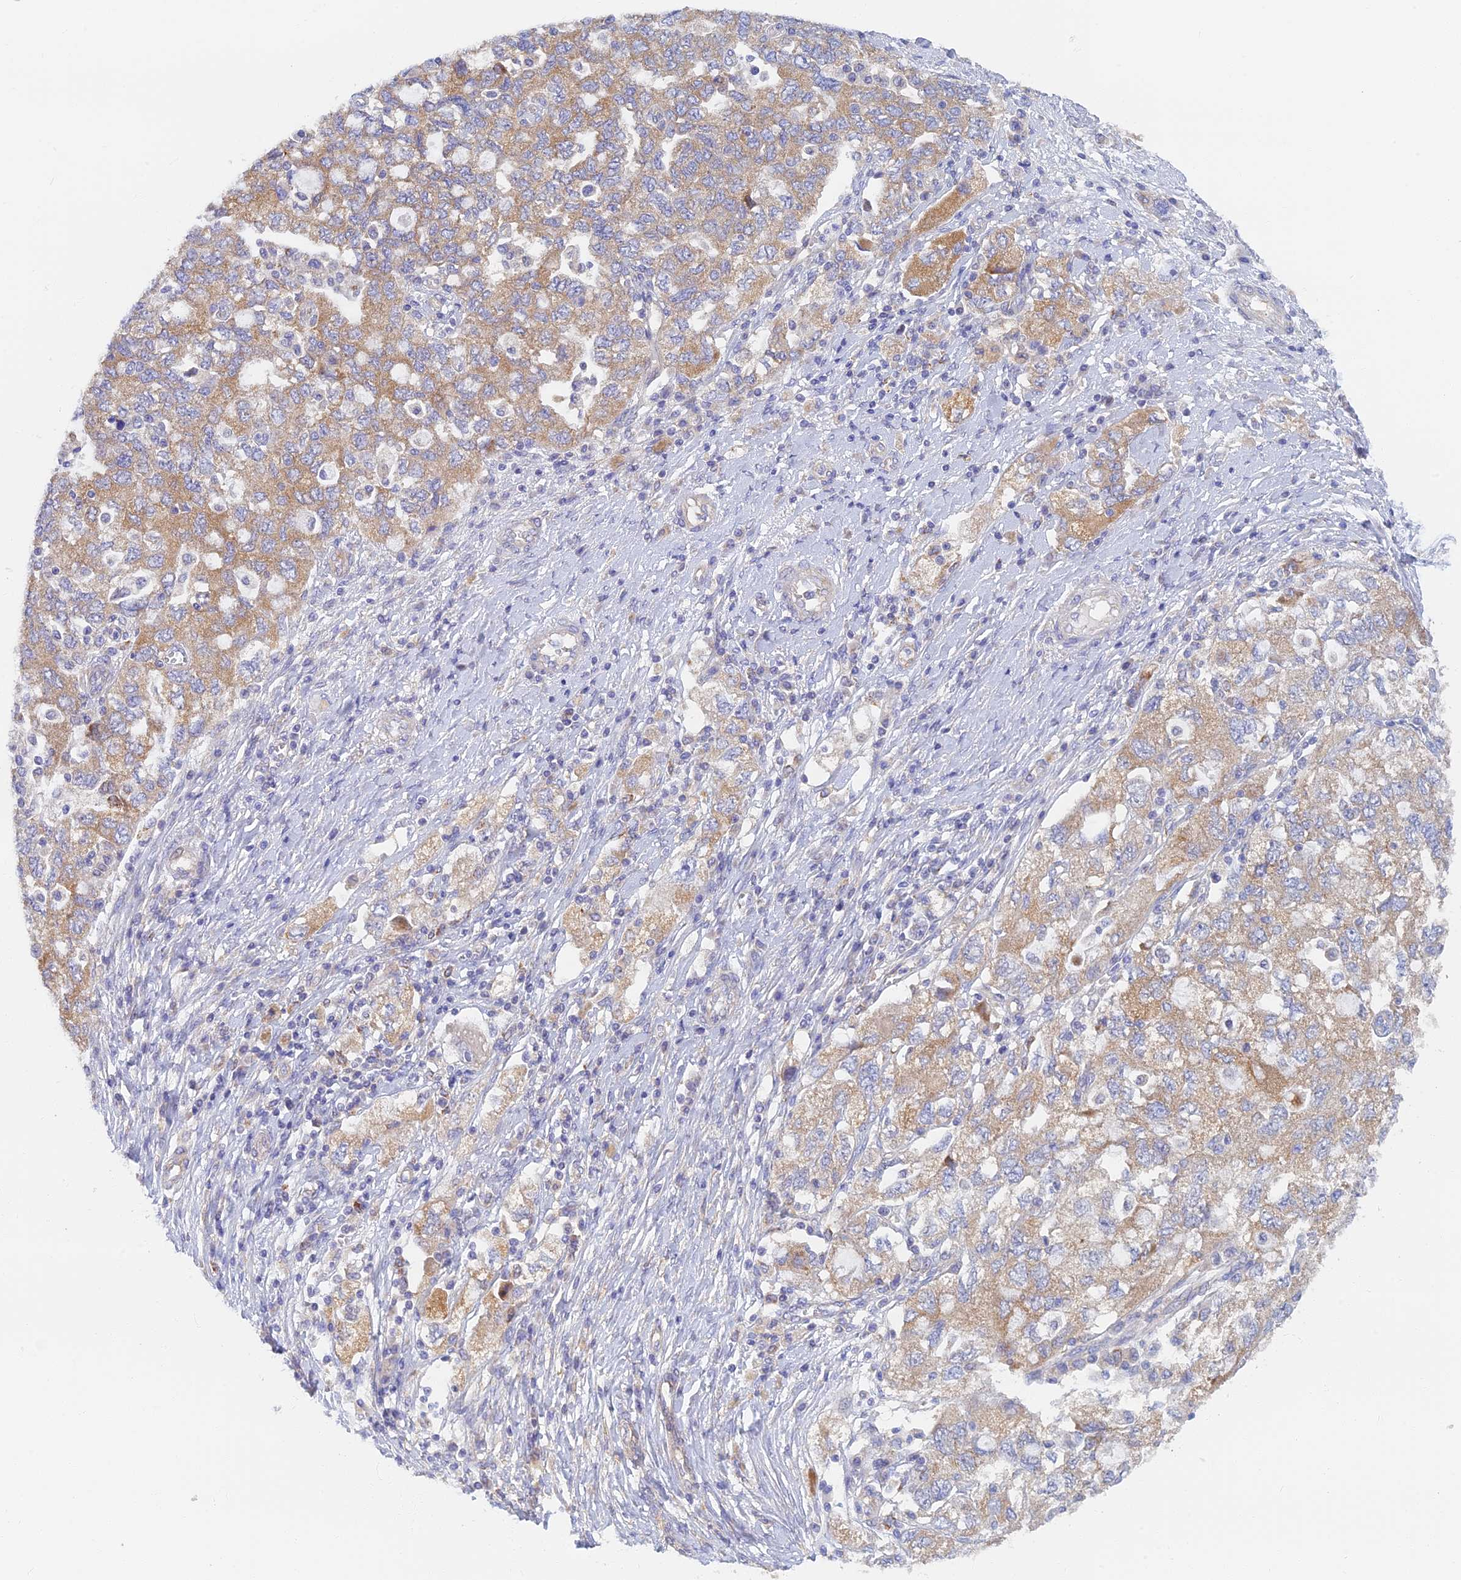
{"staining": {"intensity": "moderate", "quantity": "25%-75%", "location": "cytoplasmic/membranous"}, "tissue": "ovarian cancer", "cell_type": "Tumor cells", "image_type": "cancer", "snomed": [{"axis": "morphology", "description": "Carcinoma, NOS"}, {"axis": "morphology", "description": "Cystadenocarcinoma, serous, NOS"}, {"axis": "topography", "description": "Ovary"}], "caption": "A photomicrograph of human ovarian cancer stained for a protein shows moderate cytoplasmic/membranous brown staining in tumor cells.", "gene": "TMEM44", "patient": {"sex": "female", "age": 69}}